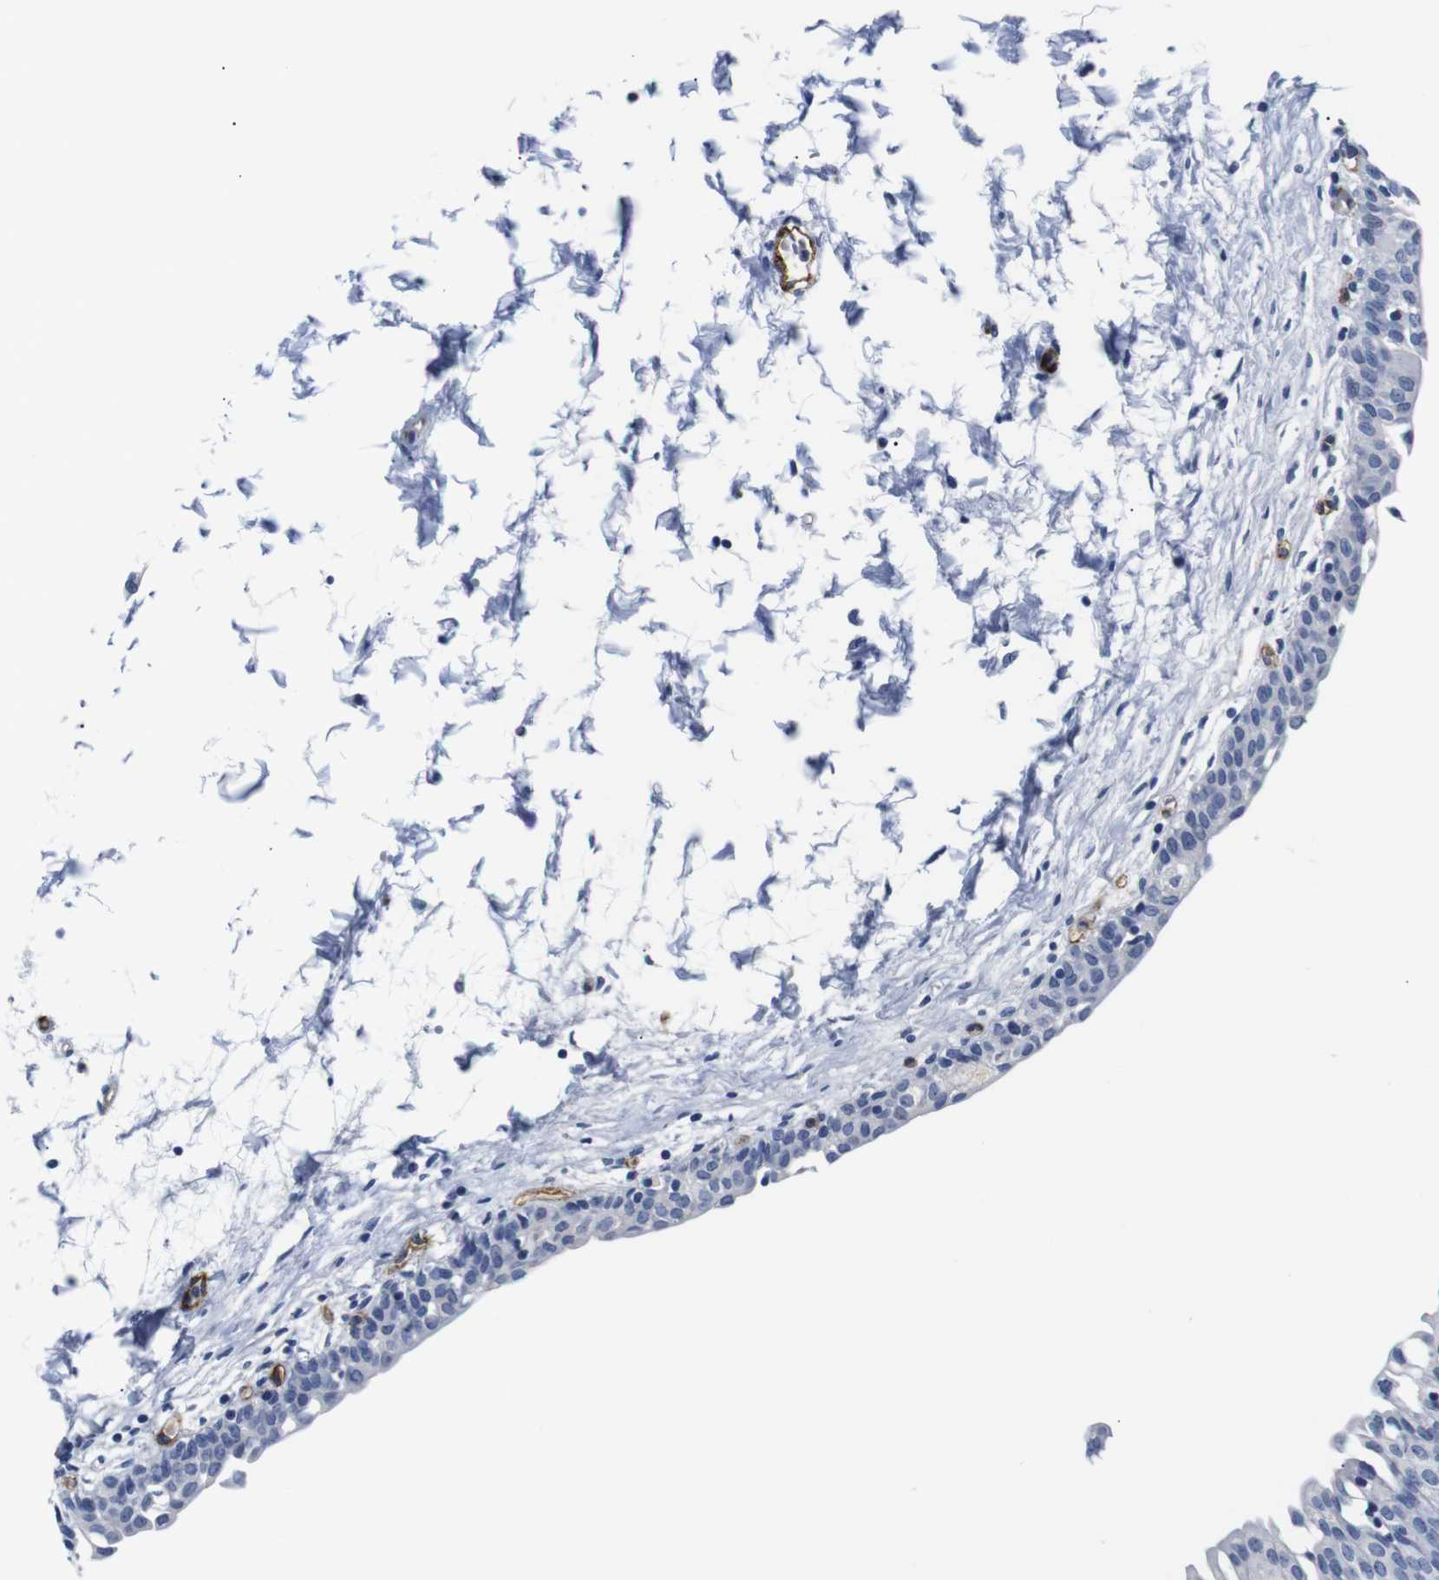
{"staining": {"intensity": "weak", "quantity": "<25%", "location": "cytoplasmic/membranous"}, "tissue": "urinary bladder", "cell_type": "Urothelial cells", "image_type": "normal", "snomed": [{"axis": "morphology", "description": "Normal tissue, NOS"}, {"axis": "topography", "description": "Urinary bladder"}], "caption": "Protein analysis of normal urinary bladder reveals no significant positivity in urothelial cells. The staining was performed using DAB (3,3'-diaminobenzidine) to visualize the protein expression in brown, while the nuclei were stained in blue with hematoxylin (Magnification: 20x).", "gene": "MUC4", "patient": {"sex": "male", "age": 55}}